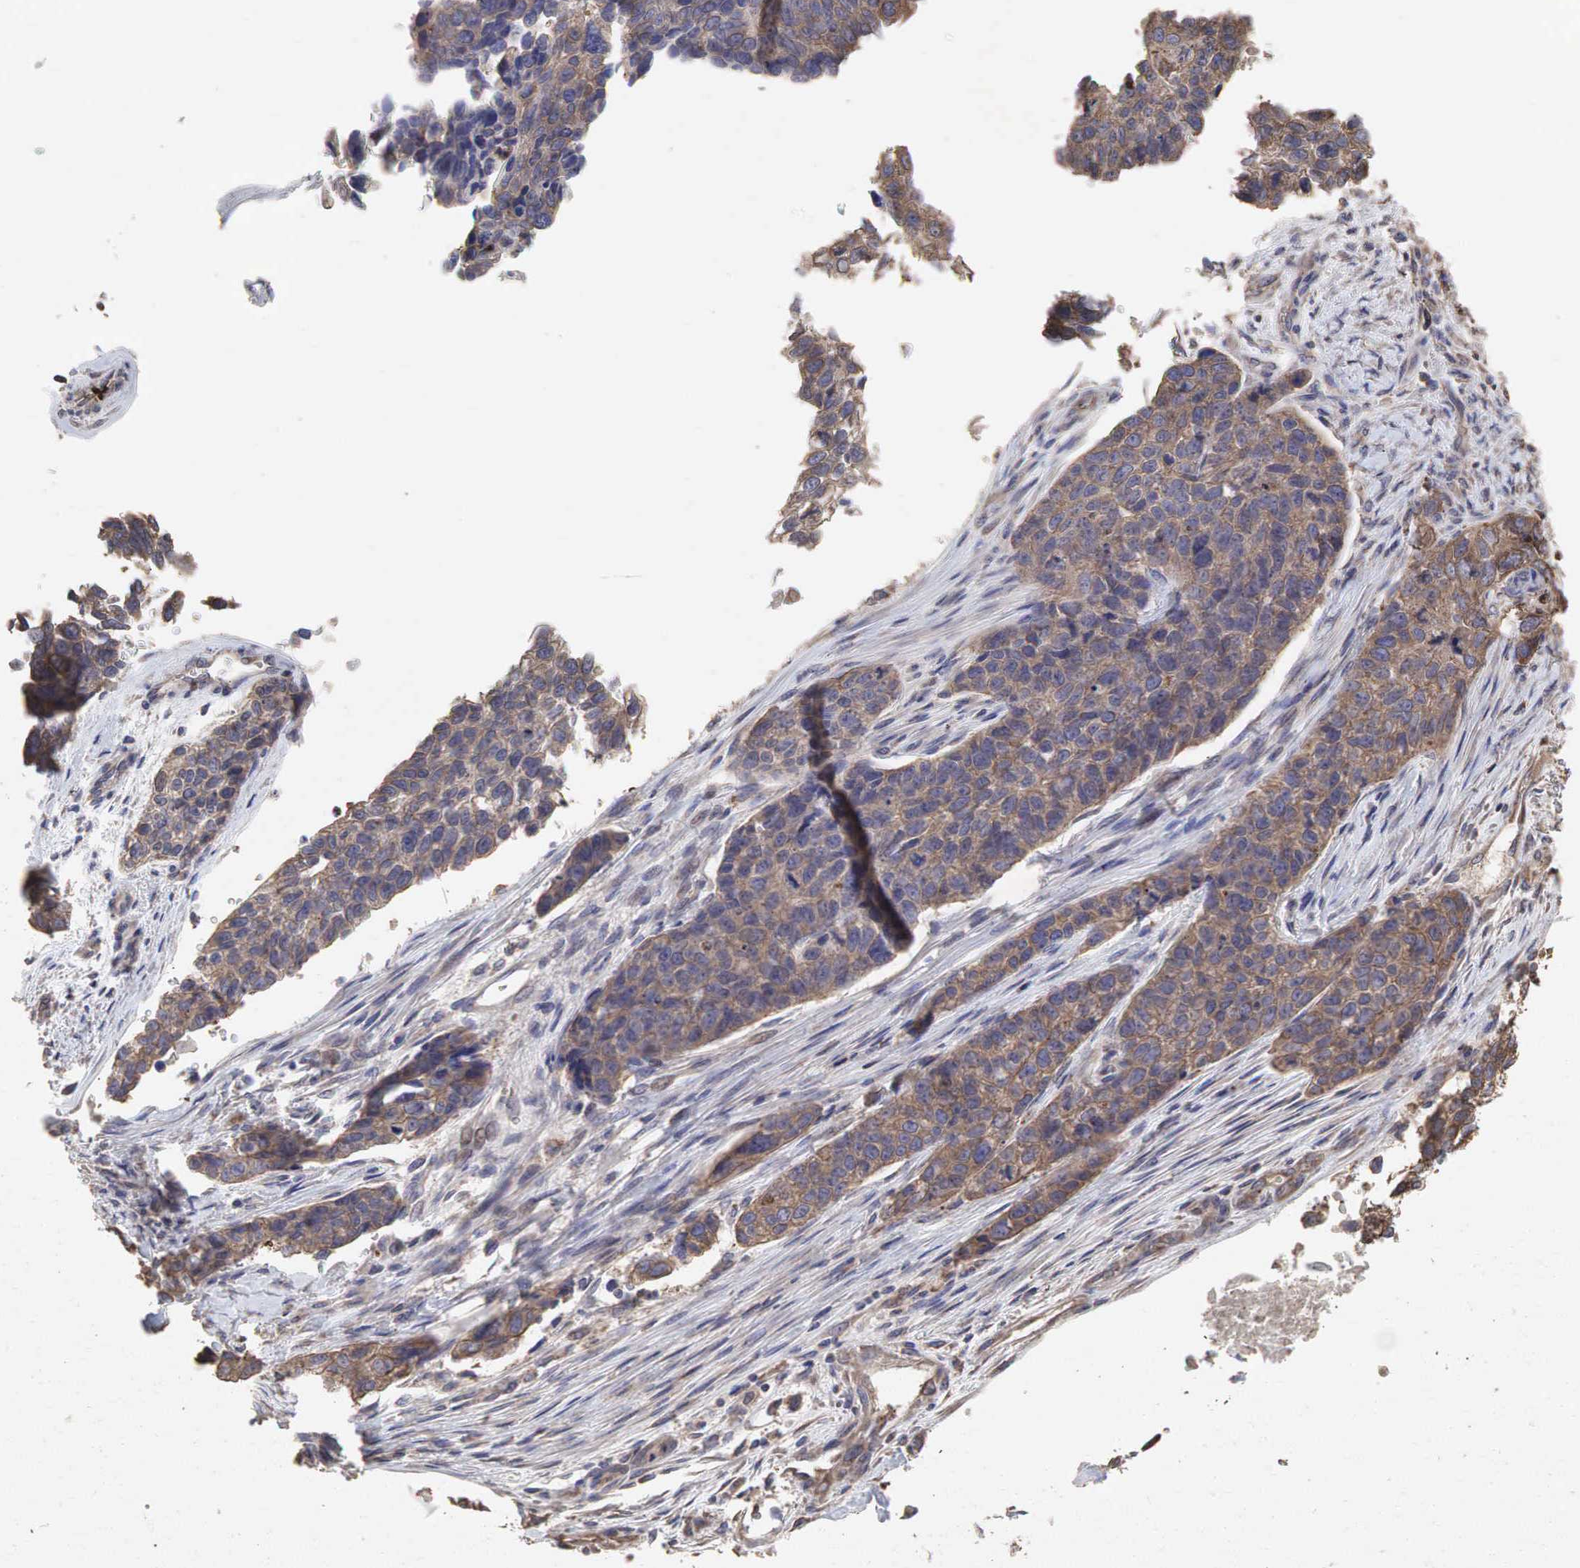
{"staining": {"intensity": "weak", "quantity": ">75%", "location": "cytoplasmic/membranous"}, "tissue": "lung cancer", "cell_type": "Tumor cells", "image_type": "cancer", "snomed": [{"axis": "morphology", "description": "Squamous cell carcinoma, NOS"}, {"axis": "topography", "description": "Lymph node"}, {"axis": "topography", "description": "Lung"}], "caption": "Human lung cancer (squamous cell carcinoma) stained for a protein (brown) reveals weak cytoplasmic/membranous positive positivity in about >75% of tumor cells.", "gene": "PABPC5", "patient": {"sex": "male", "age": 74}}